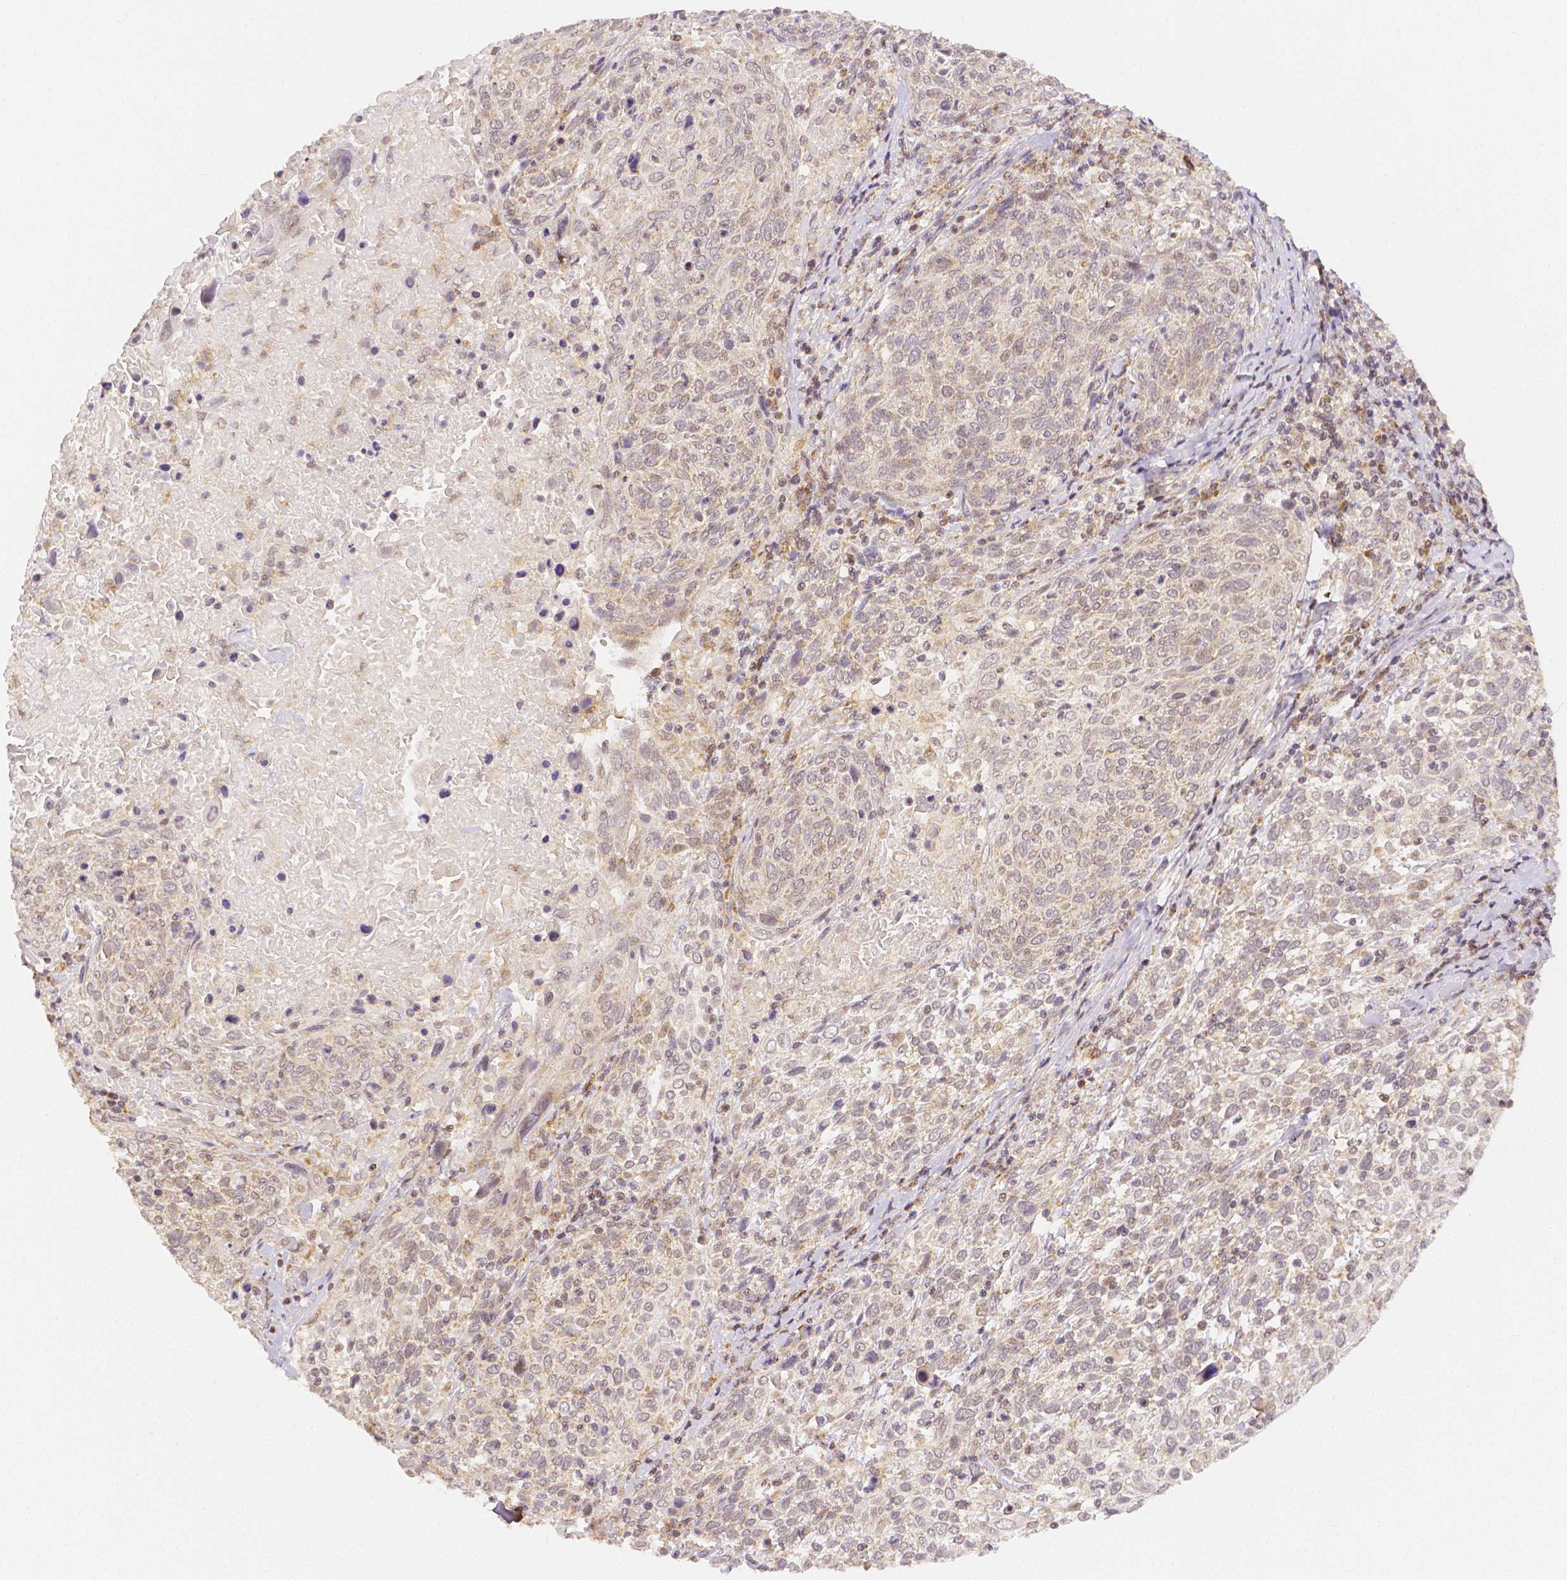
{"staining": {"intensity": "weak", "quantity": "<25%", "location": "nuclear"}, "tissue": "cervical cancer", "cell_type": "Tumor cells", "image_type": "cancer", "snomed": [{"axis": "morphology", "description": "Squamous cell carcinoma, NOS"}, {"axis": "topography", "description": "Cervix"}], "caption": "Tumor cells show no significant staining in cervical squamous cell carcinoma. (DAB IHC with hematoxylin counter stain).", "gene": "RHOT1", "patient": {"sex": "female", "age": 61}}